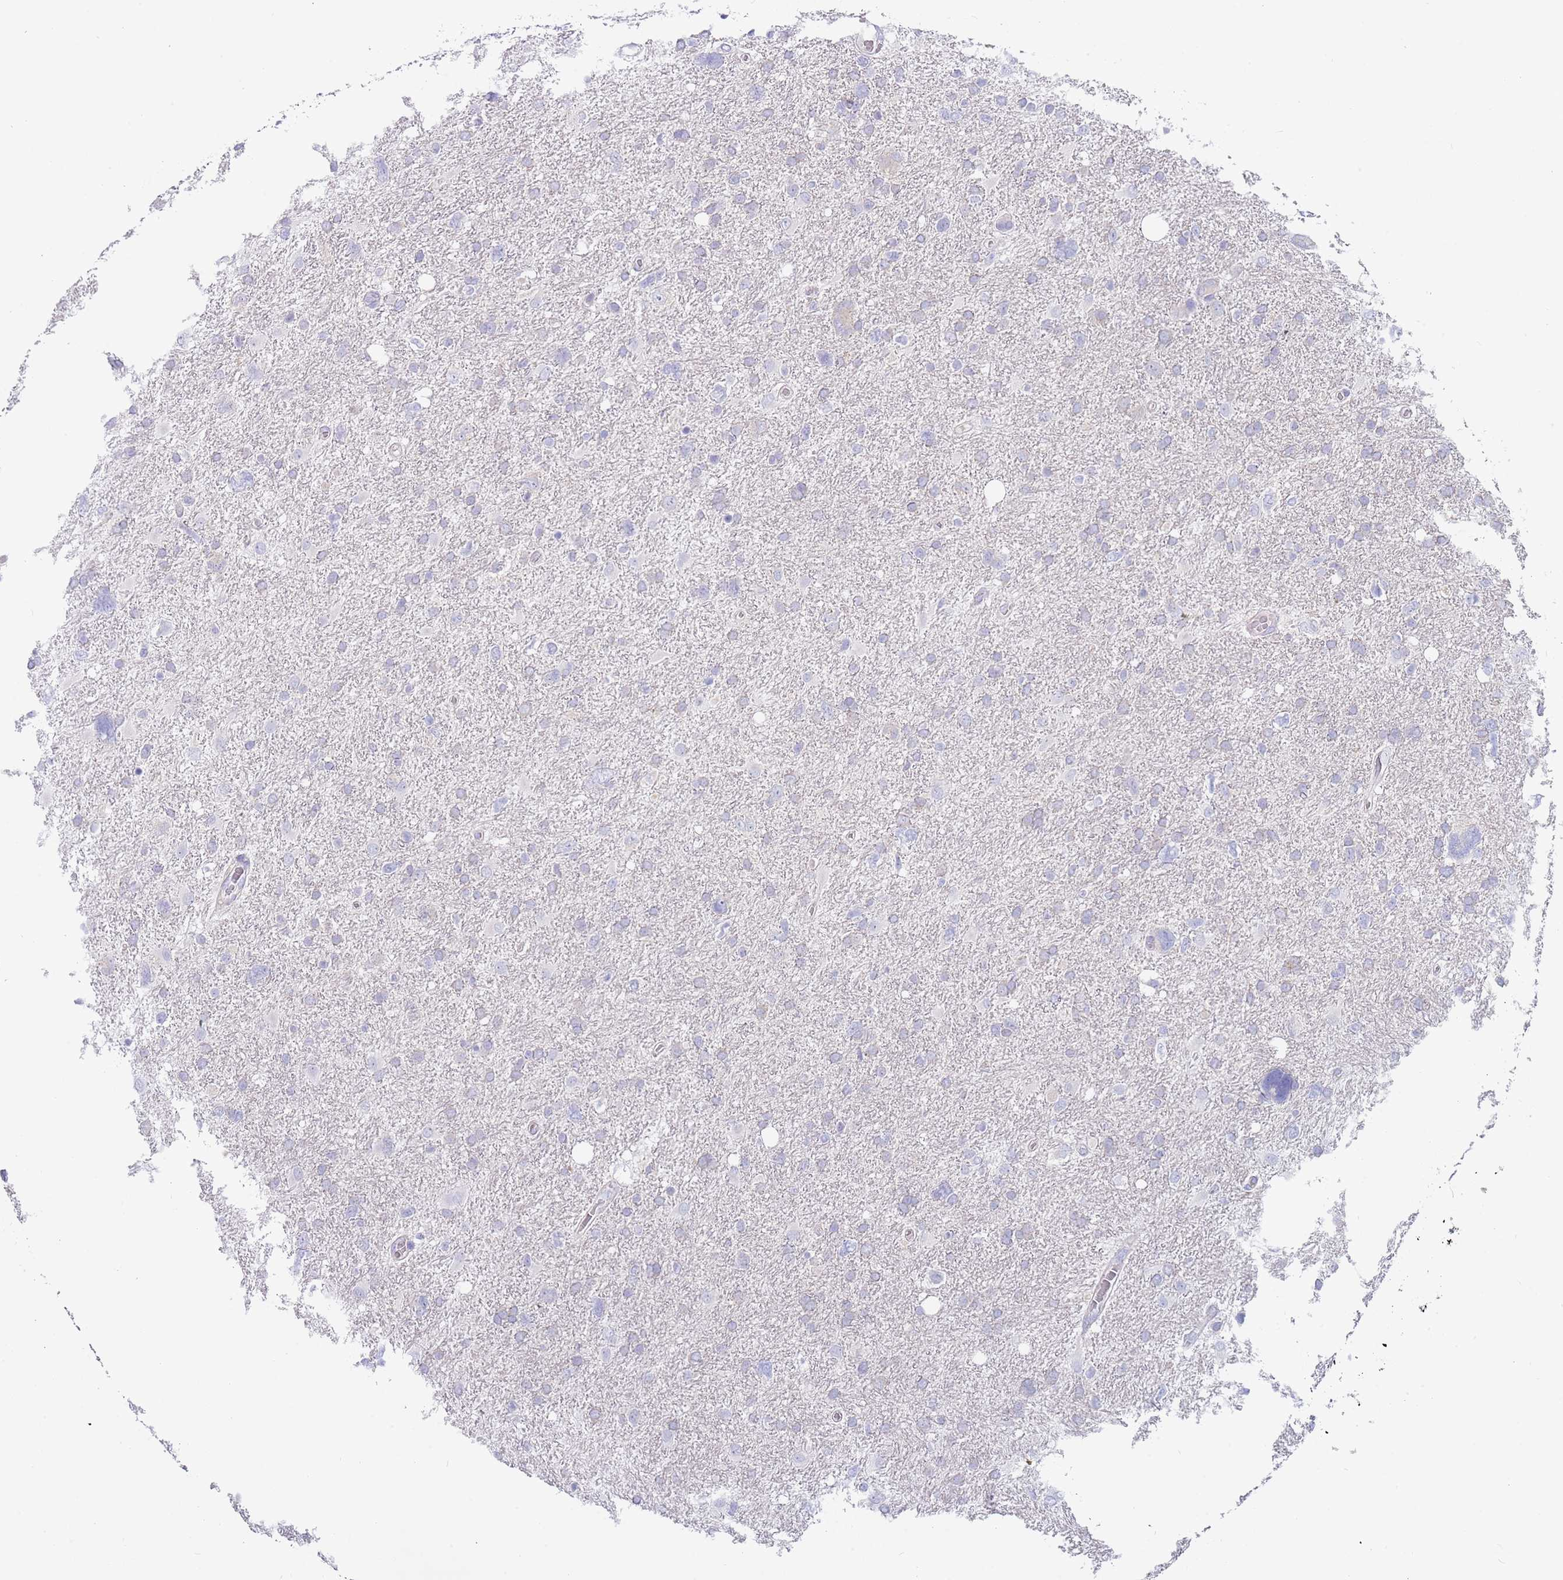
{"staining": {"intensity": "negative", "quantity": "none", "location": "none"}, "tissue": "glioma", "cell_type": "Tumor cells", "image_type": "cancer", "snomed": [{"axis": "morphology", "description": "Glioma, malignant, High grade"}, {"axis": "topography", "description": "Brain"}], "caption": "IHC photomicrograph of neoplastic tissue: malignant glioma (high-grade) stained with DAB demonstrates no significant protein expression in tumor cells.", "gene": "TYW1", "patient": {"sex": "male", "age": 61}}